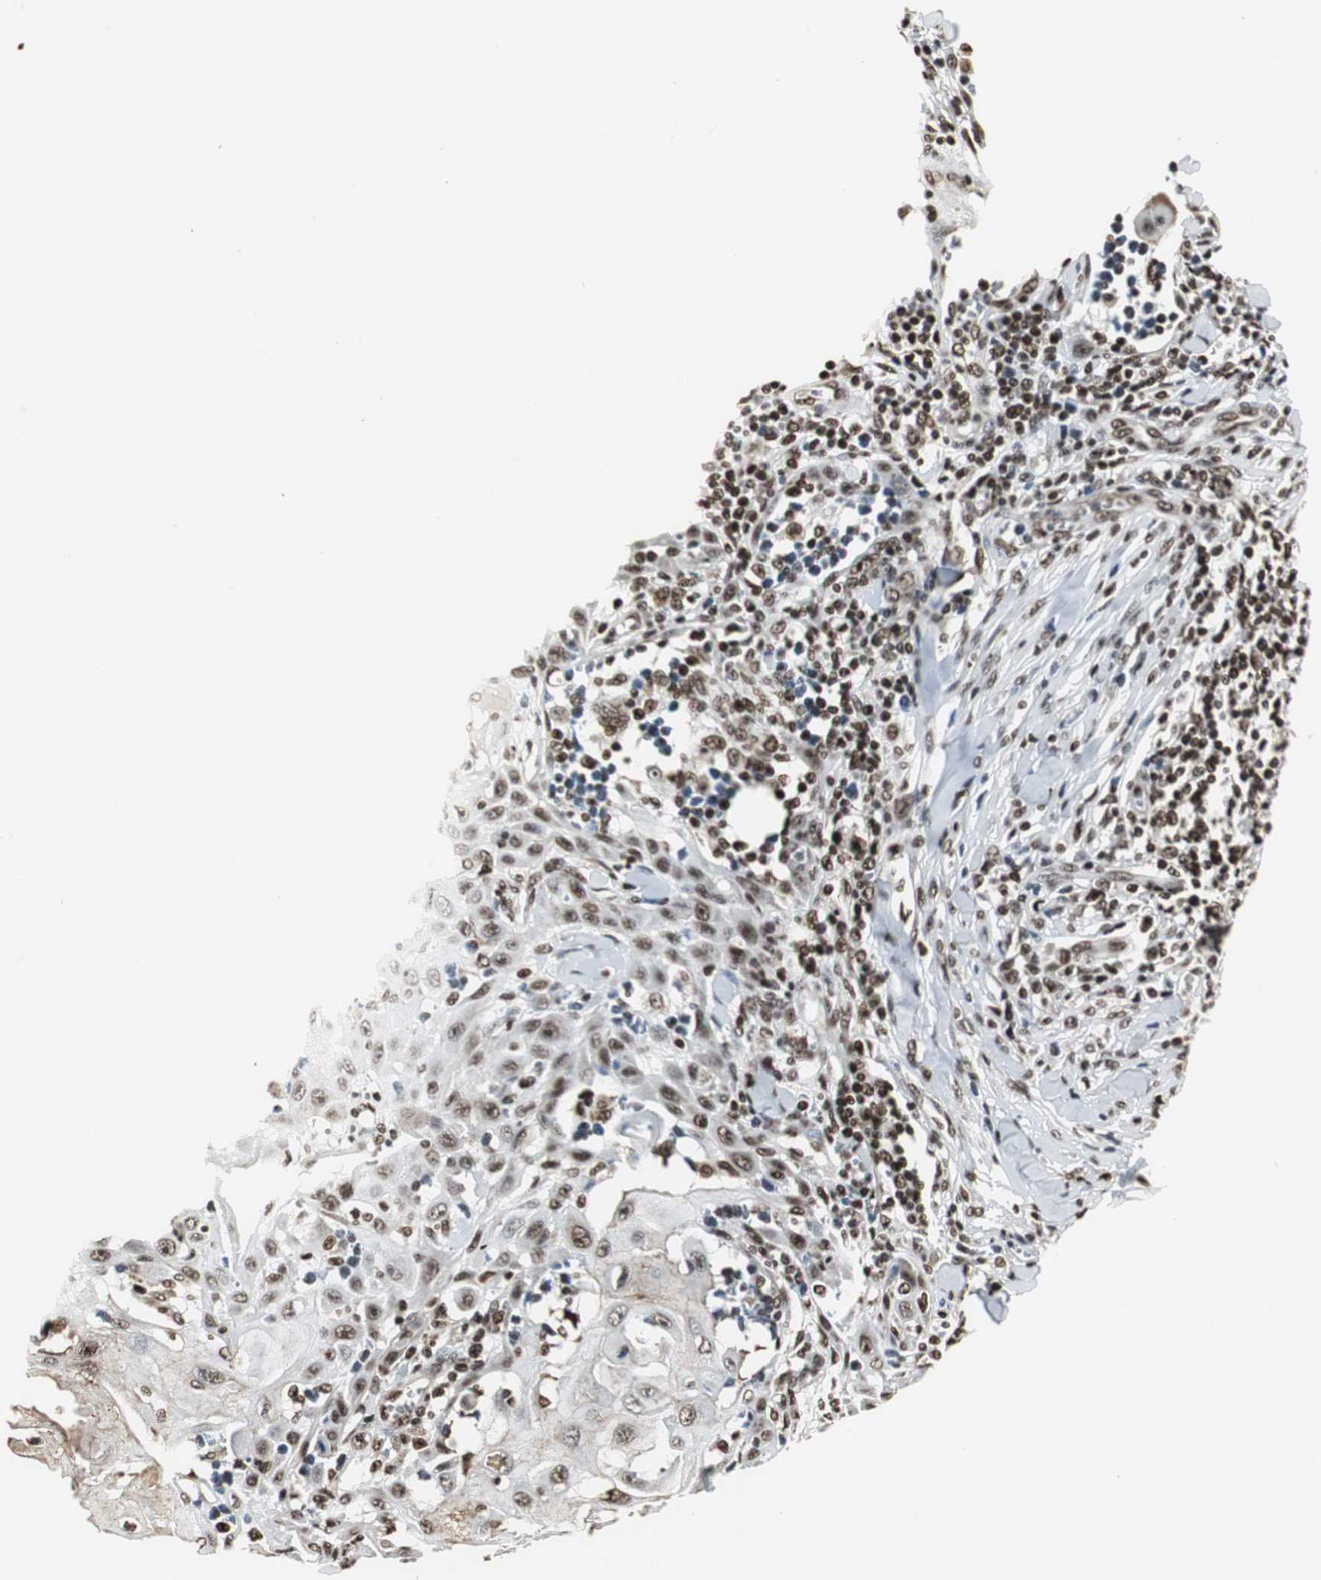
{"staining": {"intensity": "moderate", "quantity": ">75%", "location": "nuclear"}, "tissue": "skin cancer", "cell_type": "Tumor cells", "image_type": "cancer", "snomed": [{"axis": "morphology", "description": "Squamous cell carcinoma, NOS"}, {"axis": "topography", "description": "Skin"}], "caption": "Immunohistochemical staining of human squamous cell carcinoma (skin) demonstrates moderate nuclear protein staining in about >75% of tumor cells.", "gene": "PARN", "patient": {"sex": "male", "age": 24}}